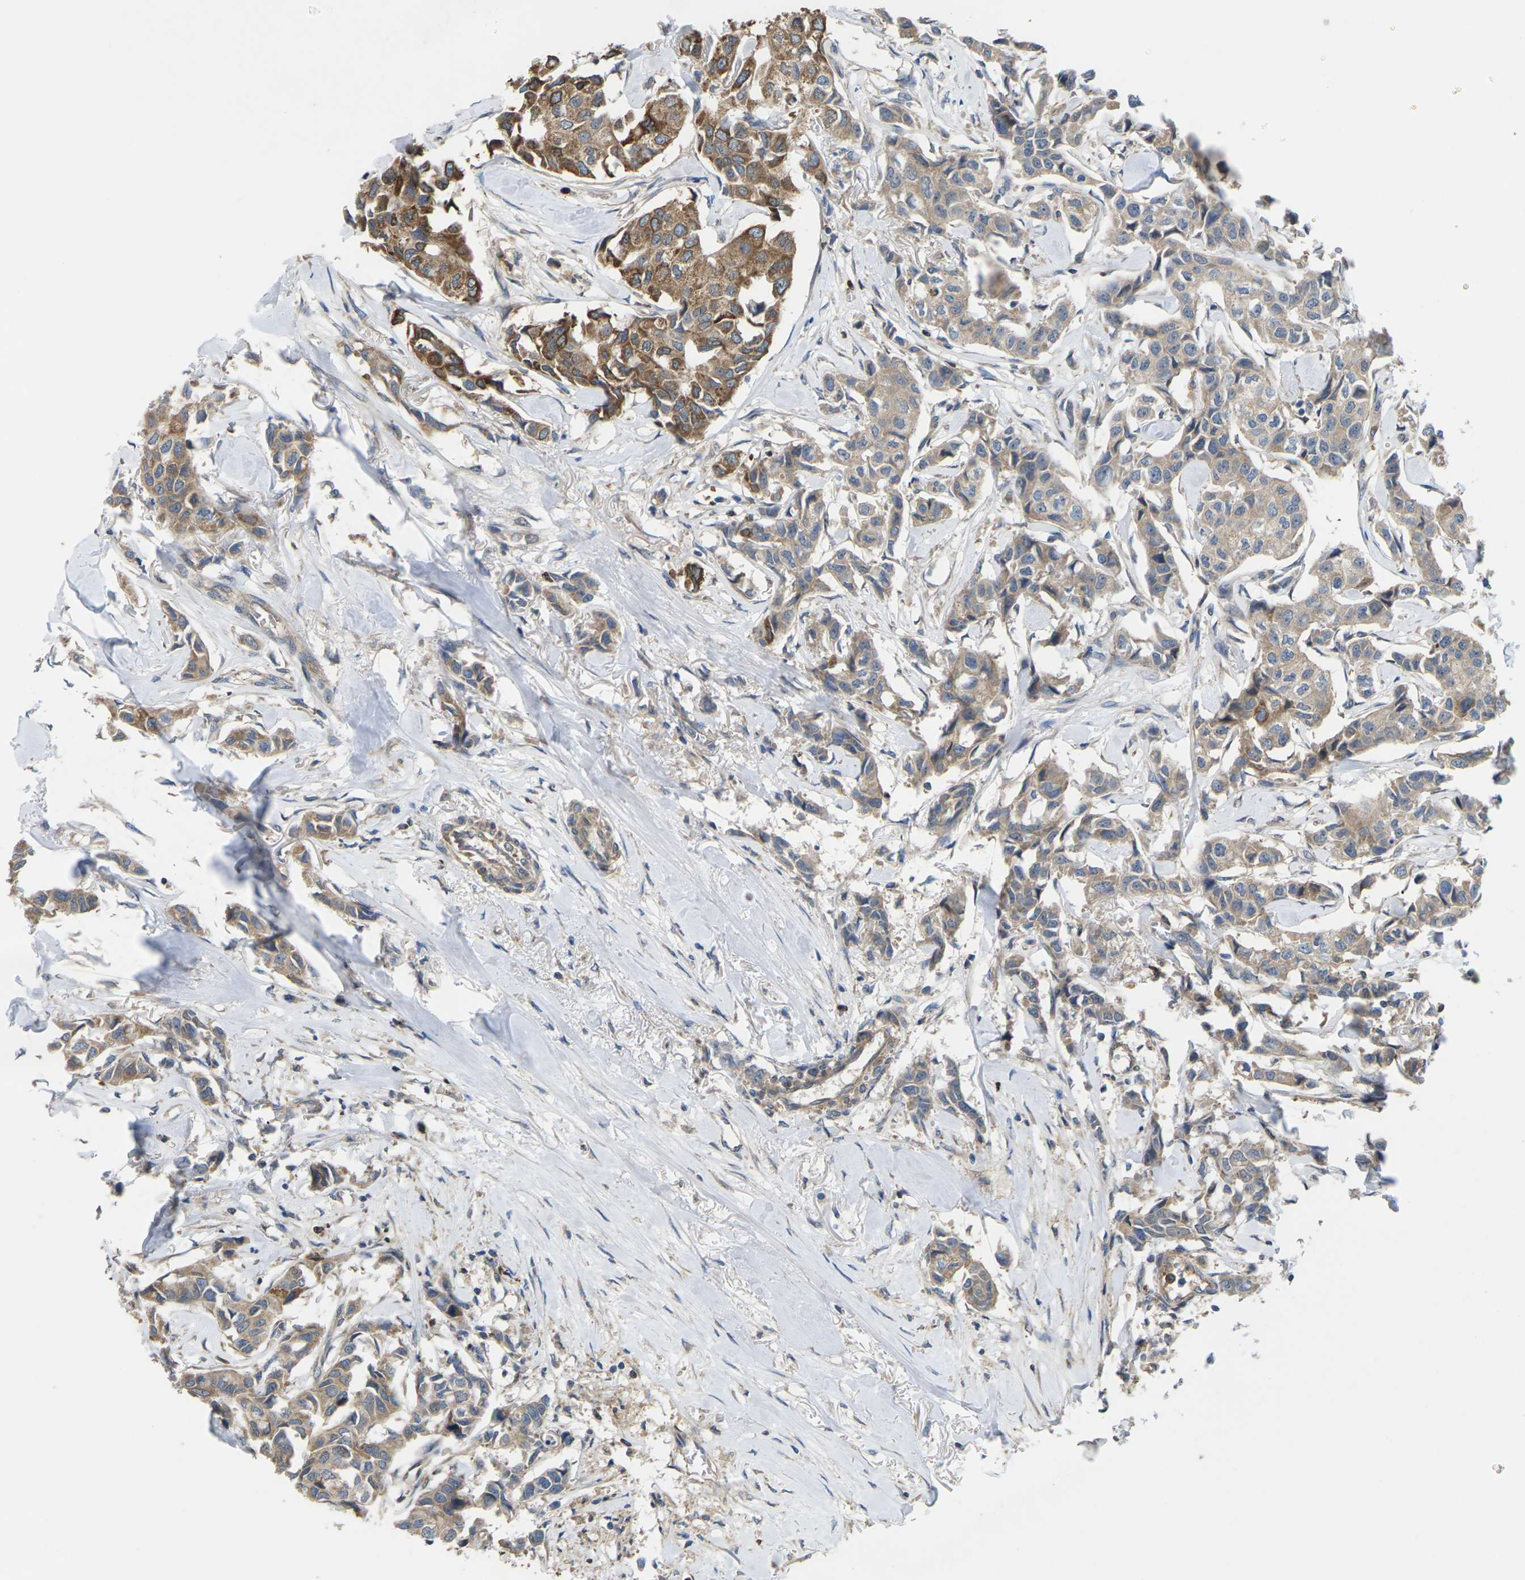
{"staining": {"intensity": "moderate", "quantity": ">75%", "location": "cytoplasmic/membranous"}, "tissue": "breast cancer", "cell_type": "Tumor cells", "image_type": "cancer", "snomed": [{"axis": "morphology", "description": "Duct carcinoma"}, {"axis": "topography", "description": "Breast"}], "caption": "Brown immunohistochemical staining in human breast cancer (invasive ductal carcinoma) reveals moderate cytoplasmic/membranous staining in approximately >75% of tumor cells. Using DAB (brown) and hematoxylin (blue) stains, captured at high magnification using brightfield microscopy.", "gene": "TIAM1", "patient": {"sex": "female", "age": 80}}